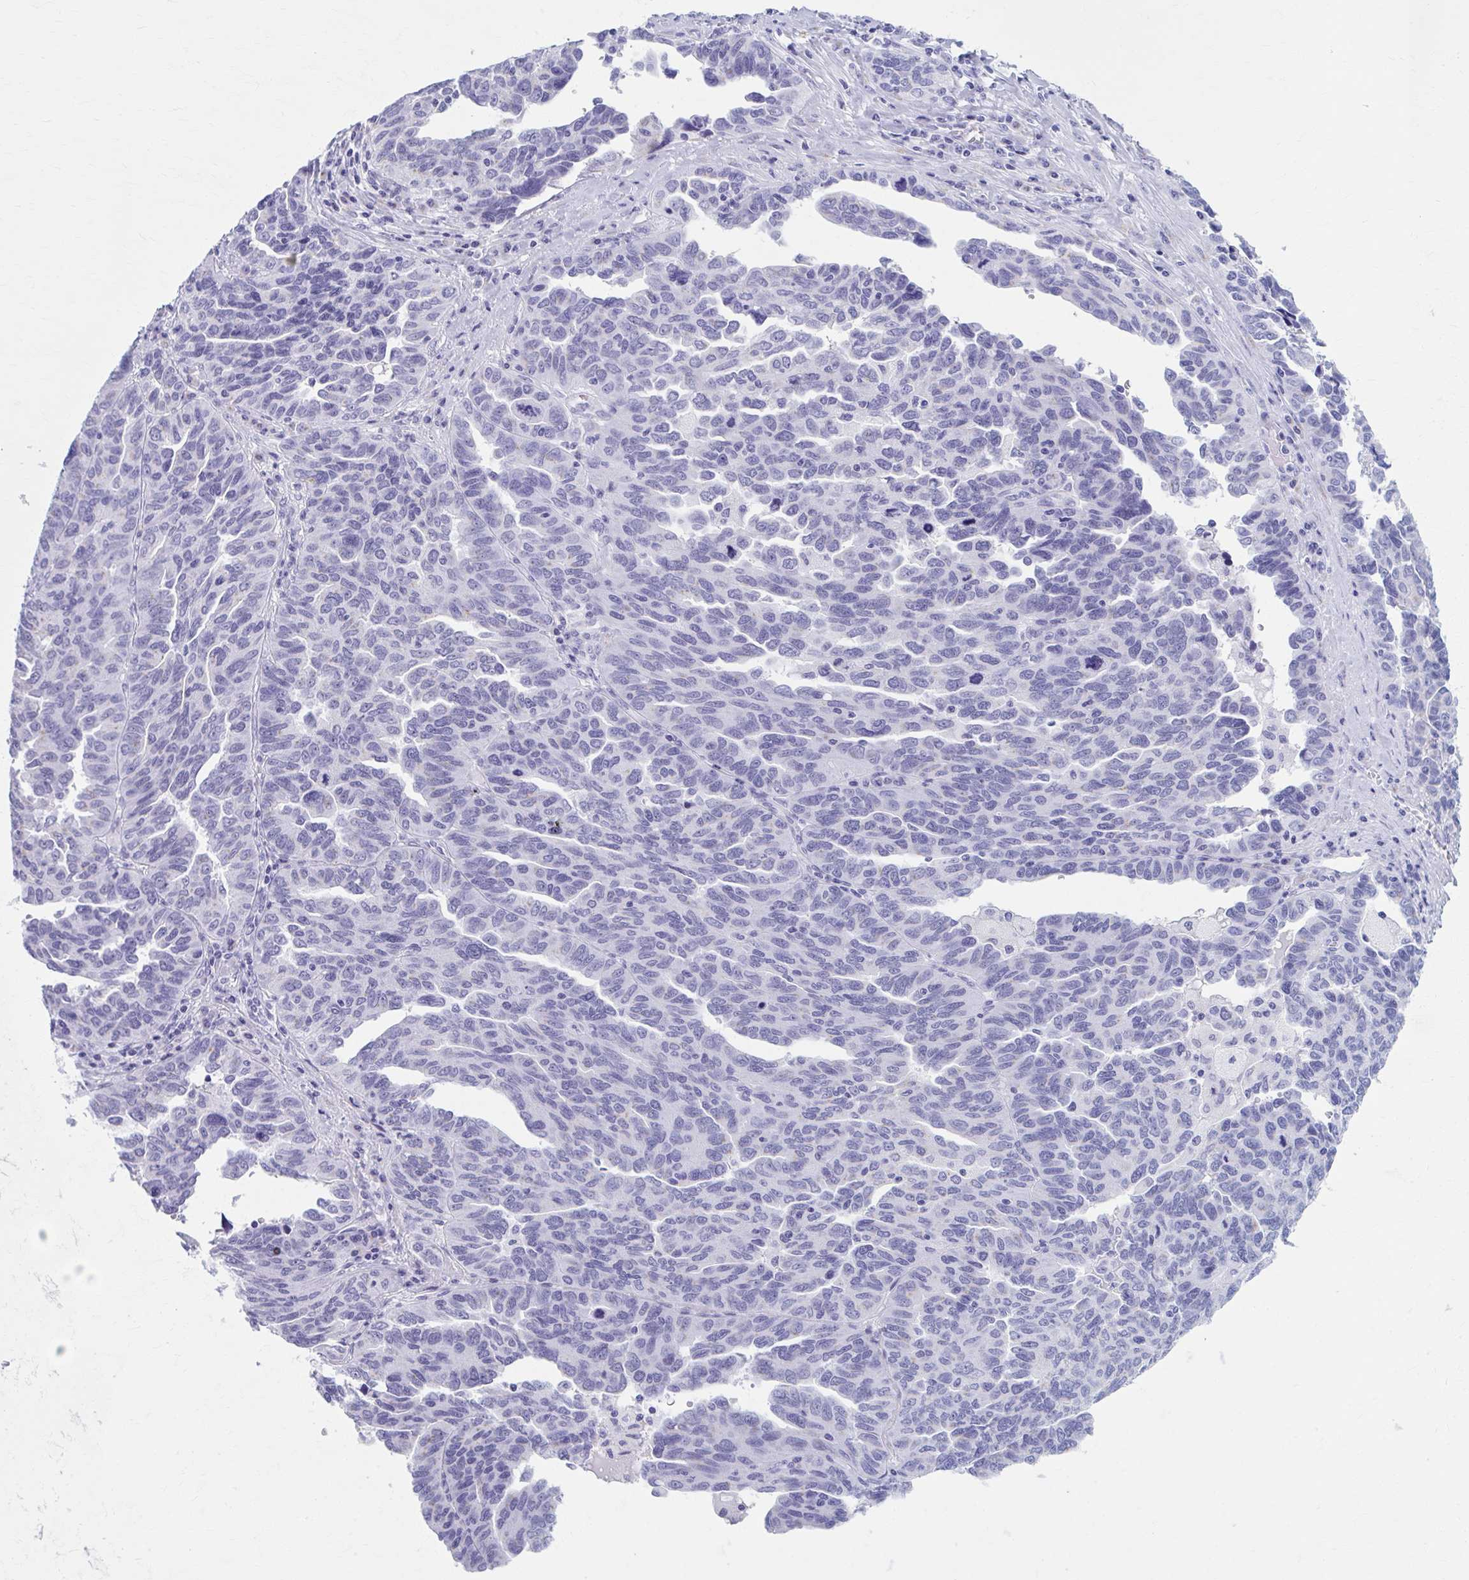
{"staining": {"intensity": "negative", "quantity": "none", "location": "none"}, "tissue": "ovarian cancer", "cell_type": "Tumor cells", "image_type": "cancer", "snomed": [{"axis": "morphology", "description": "Cystadenocarcinoma, serous, NOS"}, {"axis": "topography", "description": "Ovary"}], "caption": "Tumor cells show no significant expression in serous cystadenocarcinoma (ovarian).", "gene": "KCNE2", "patient": {"sex": "female", "age": 64}}